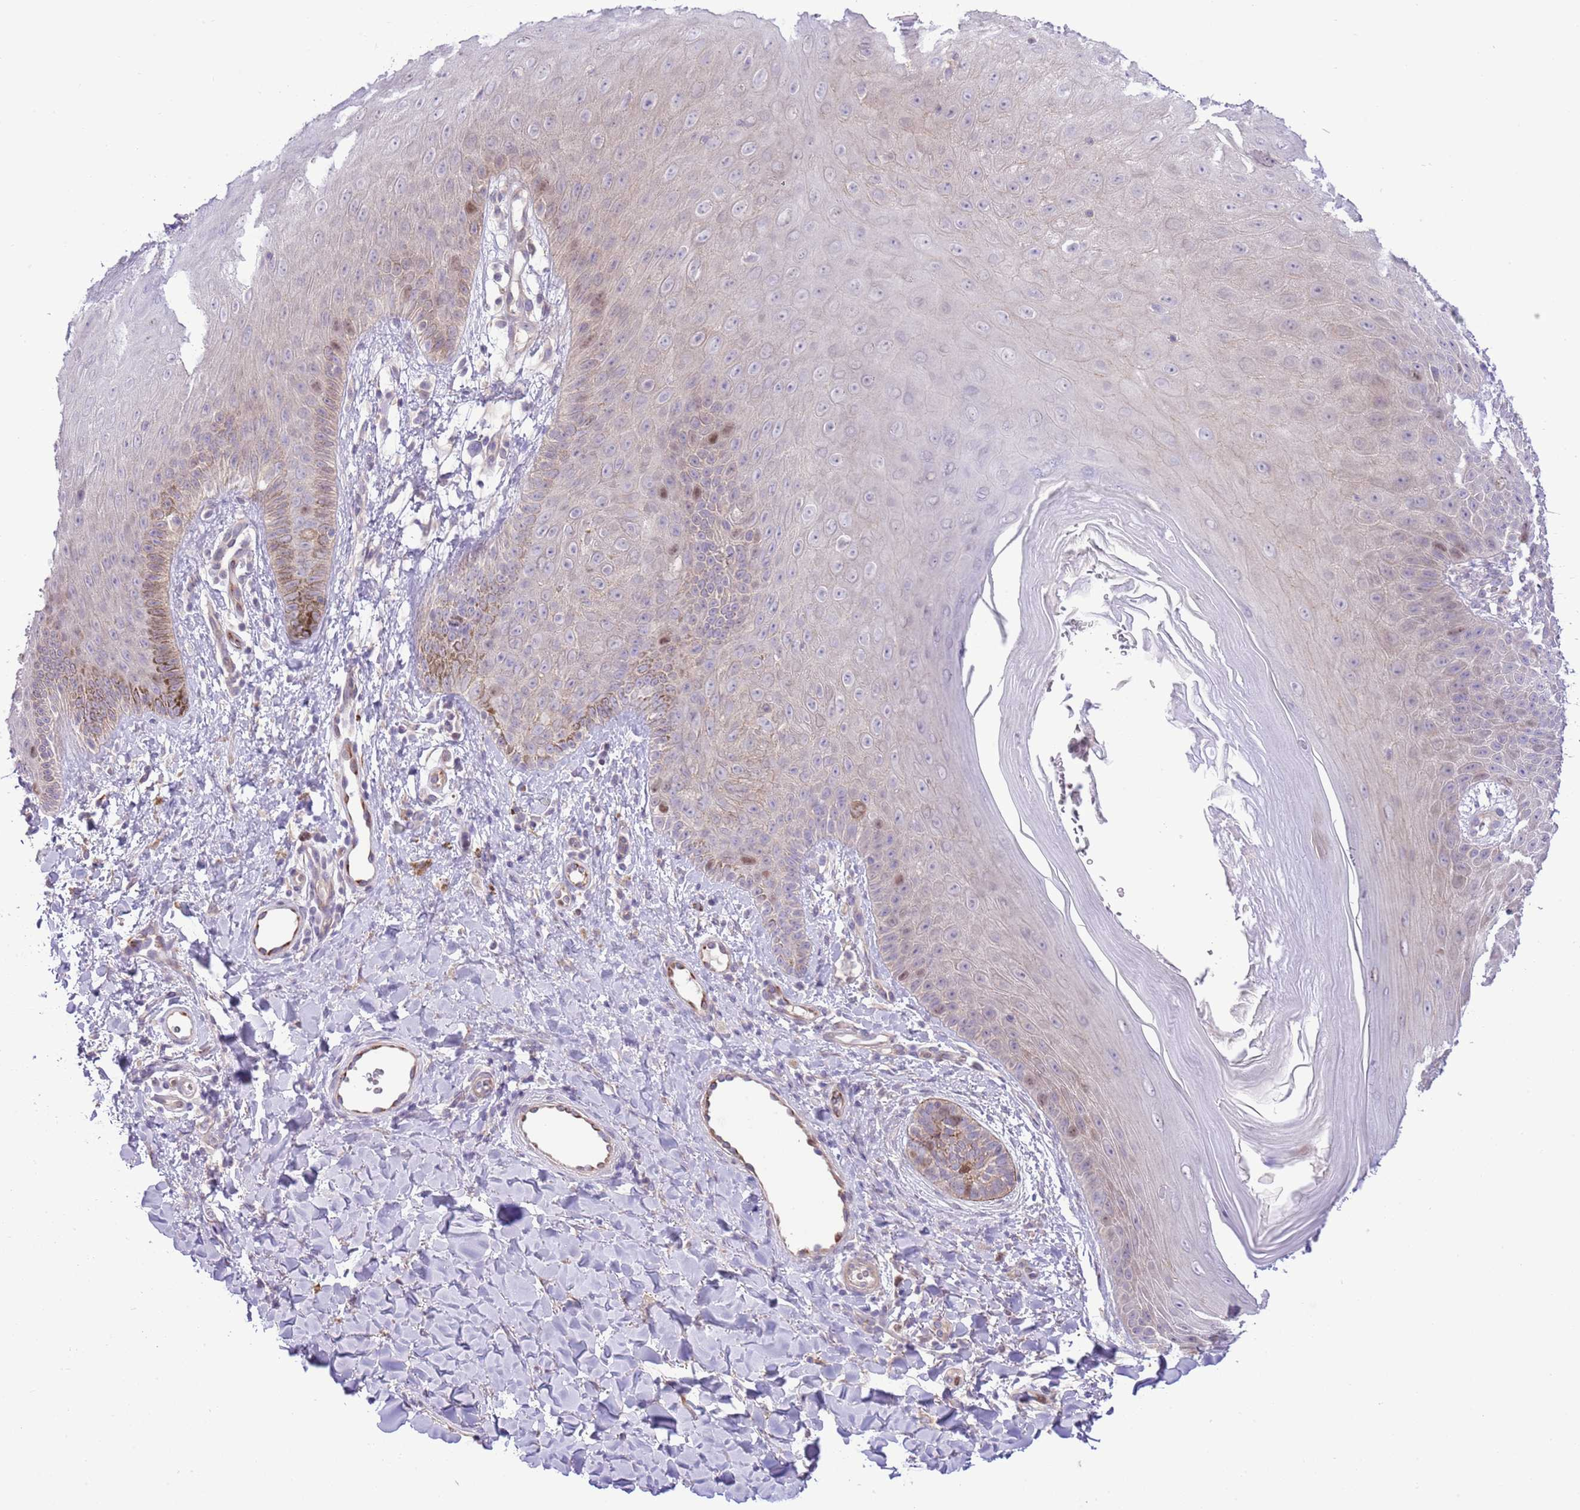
{"staining": {"intensity": "moderate", "quantity": "<25%", "location": "cytoplasmic/membranous,nuclear"}, "tissue": "skin", "cell_type": "Epidermal cells", "image_type": "normal", "snomed": [{"axis": "morphology", "description": "Normal tissue, NOS"}, {"axis": "morphology", "description": "Neoplasm, malignant, NOS"}, {"axis": "topography", "description": "Anal"}], "caption": "Normal skin shows moderate cytoplasmic/membranous,nuclear expression in approximately <25% of epidermal cells, visualized by immunohistochemistry.", "gene": "FBRSL1", "patient": {"sex": "male", "age": 47}}